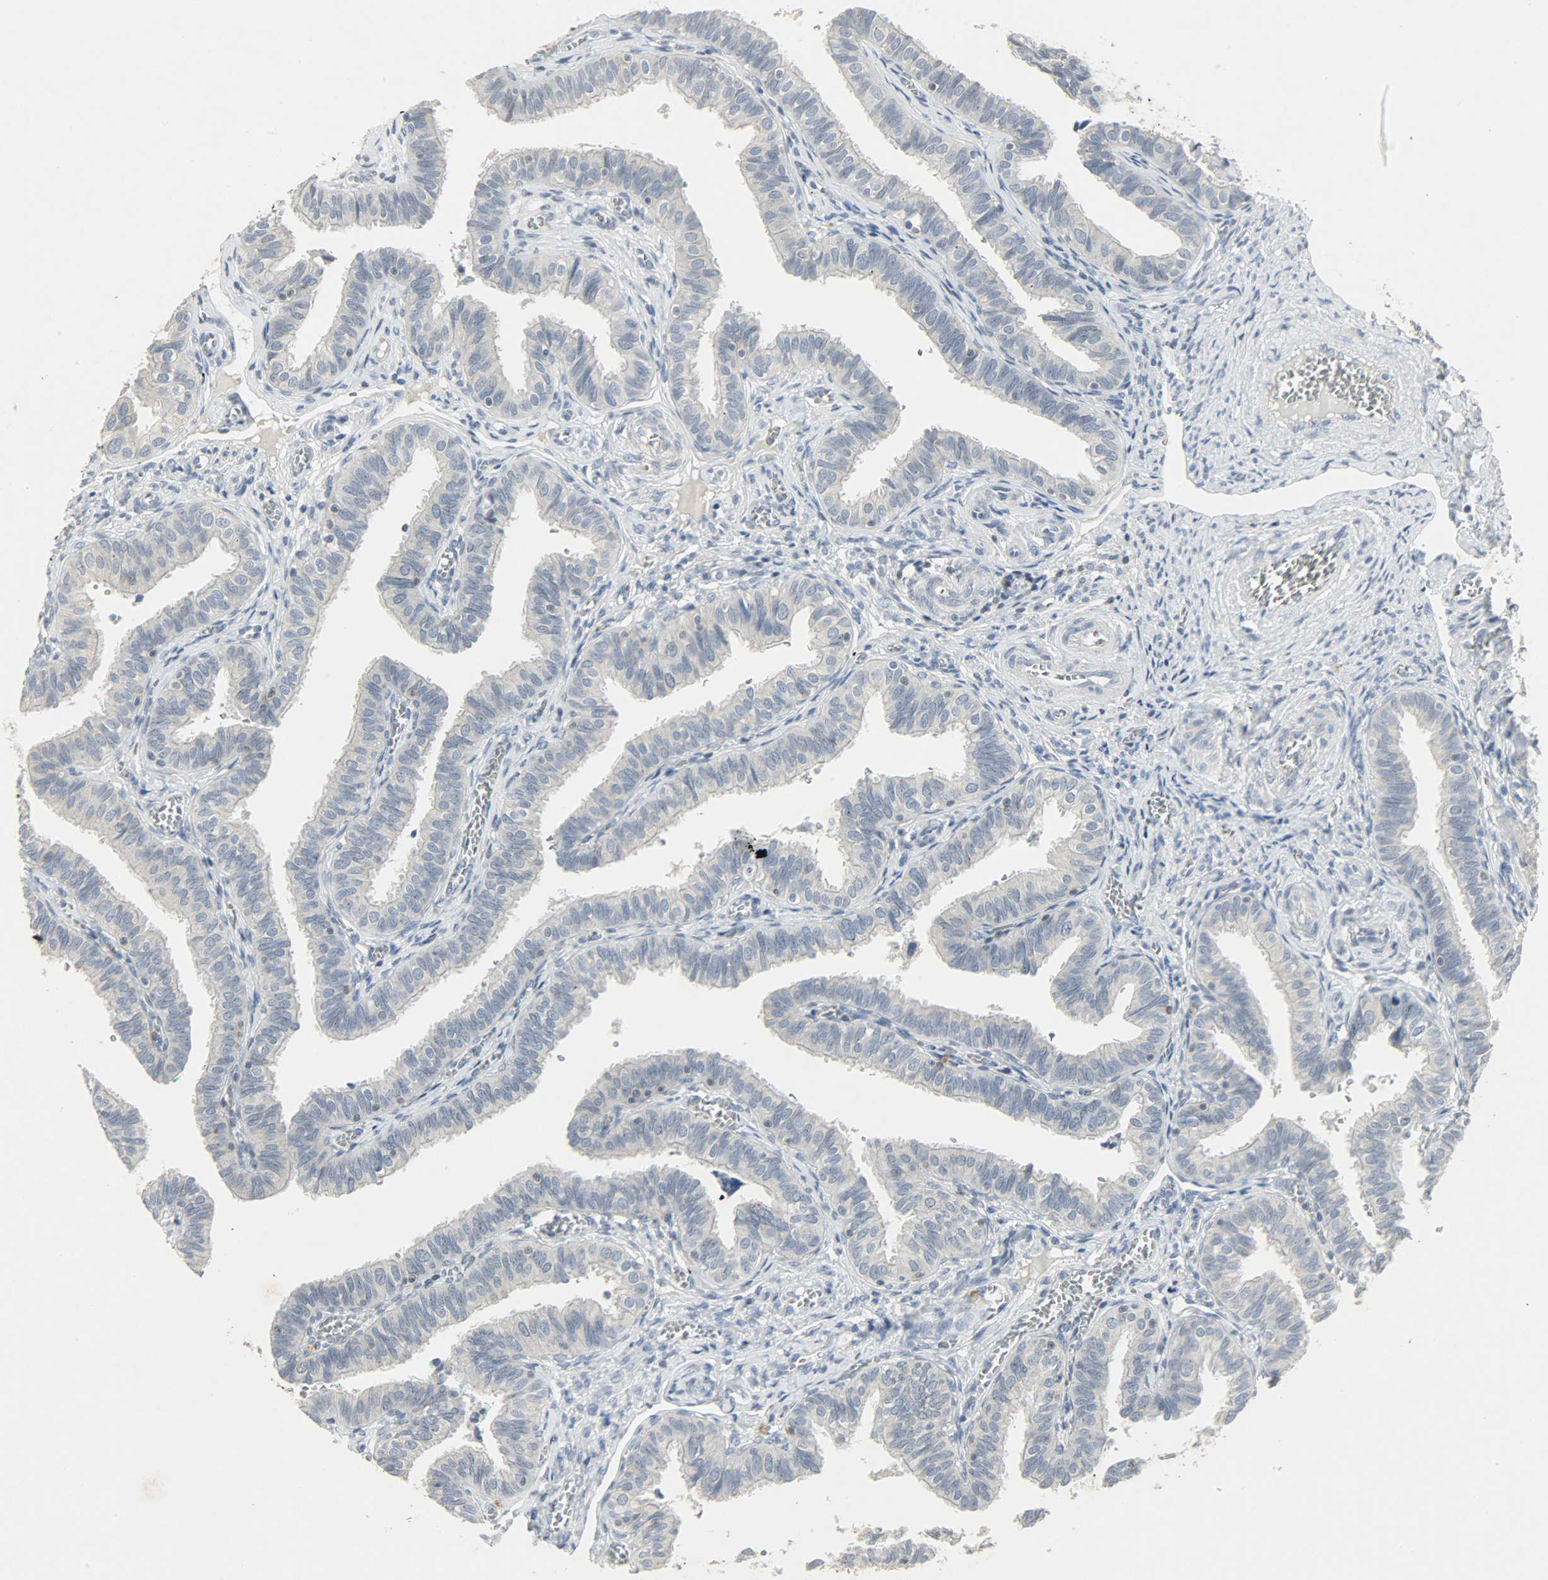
{"staining": {"intensity": "weak", "quantity": "<25%", "location": "cytoplasmic/membranous,nuclear"}, "tissue": "fallopian tube", "cell_type": "Glandular cells", "image_type": "normal", "snomed": [{"axis": "morphology", "description": "Normal tissue, NOS"}, {"axis": "topography", "description": "Fallopian tube"}], "caption": "This is a histopathology image of immunohistochemistry (IHC) staining of benign fallopian tube, which shows no expression in glandular cells. Nuclei are stained in blue.", "gene": "CAMK4", "patient": {"sex": "female", "age": 46}}